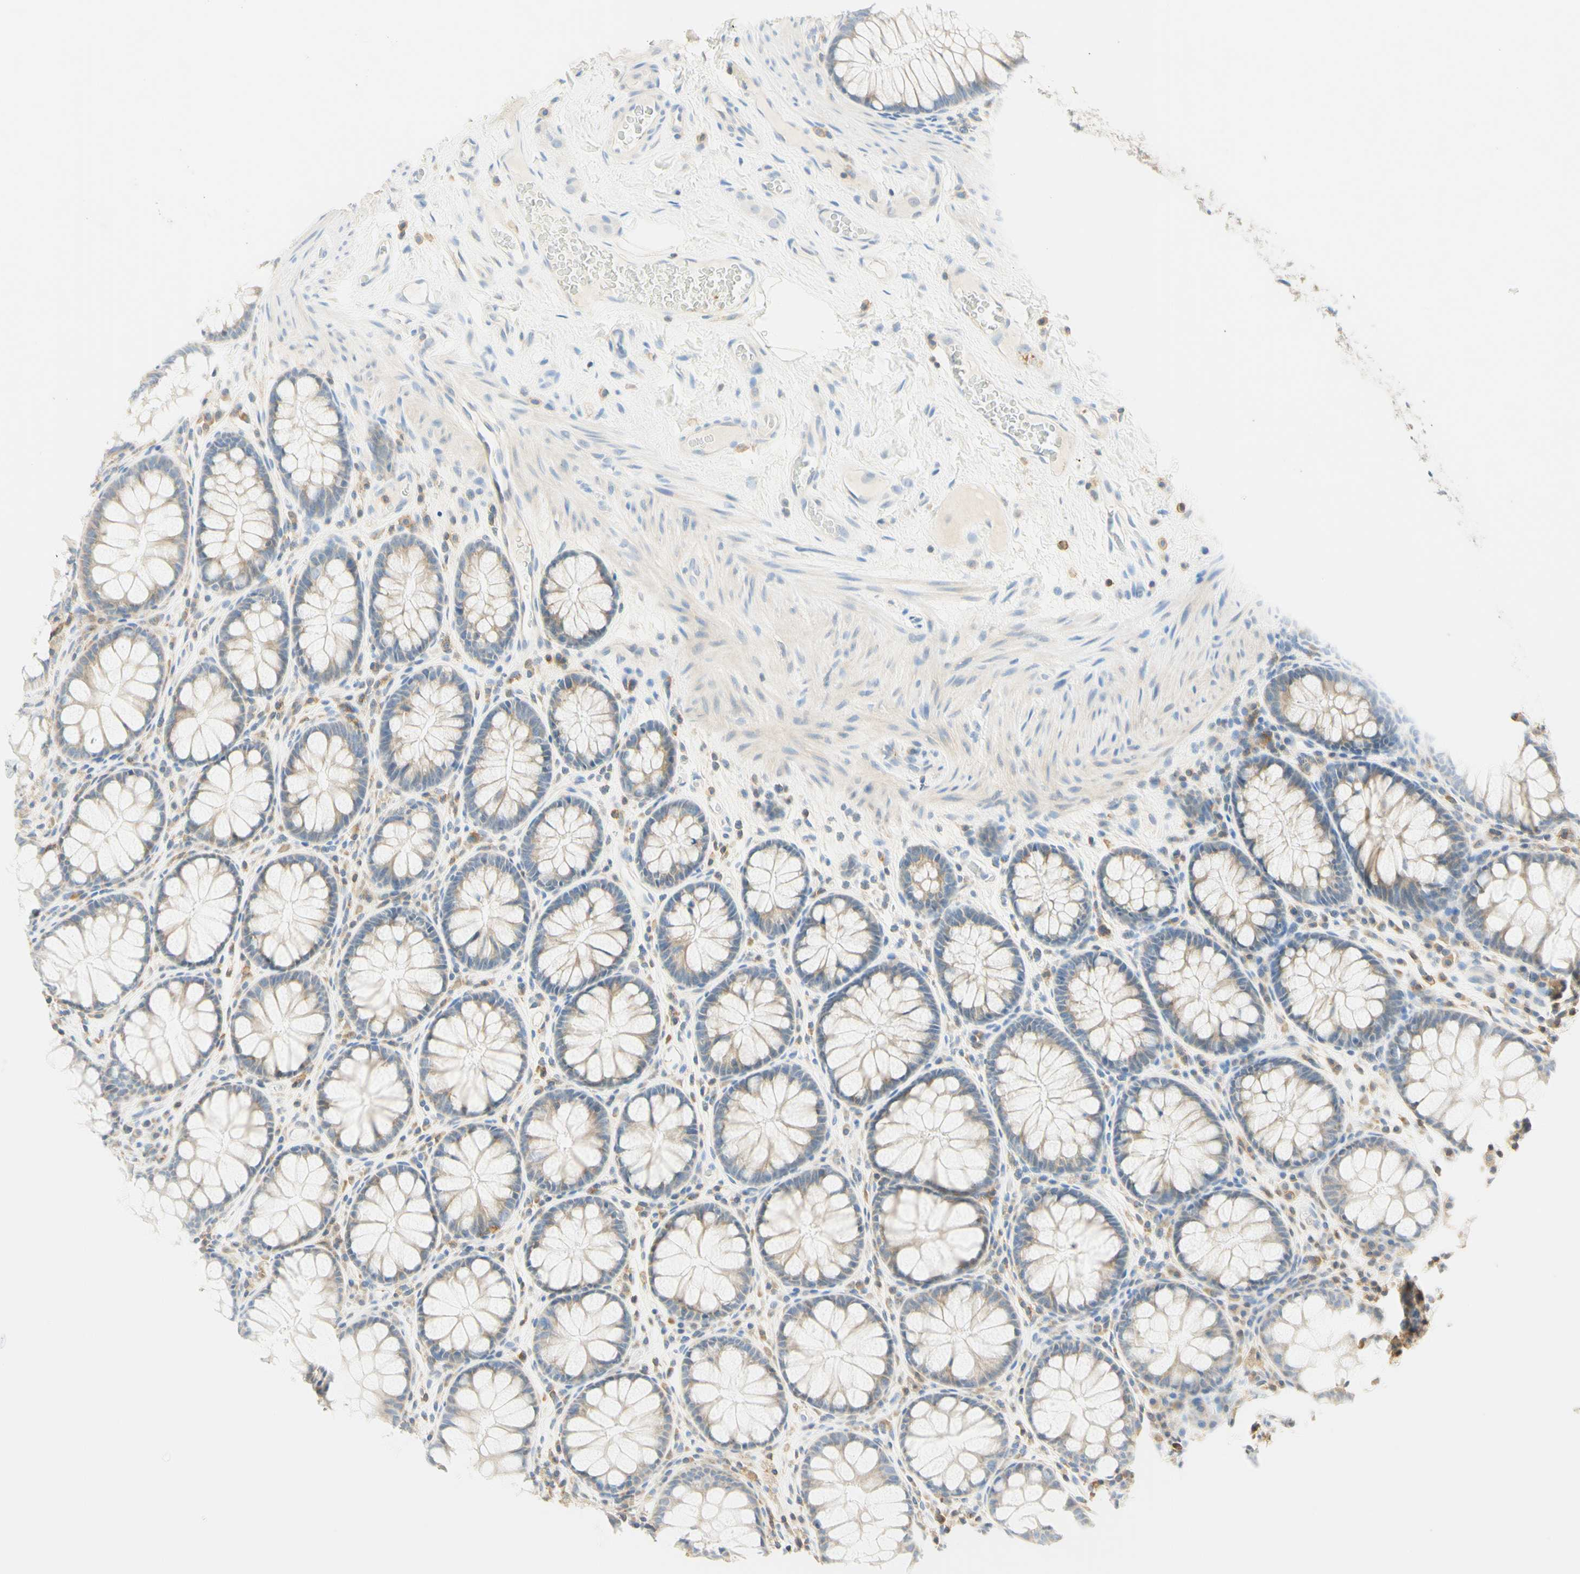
{"staining": {"intensity": "weak", "quantity": "25%-75%", "location": "cytoplasmic/membranous"}, "tissue": "colon", "cell_type": "Endothelial cells", "image_type": "normal", "snomed": [{"axis": "morphology", "description": "Normal tissue, NOS"}, {"axis": "topography", "description": "Colon"}], "caption": "Protein expression analysis of unremarkable colon reveals weak cytoplasmic/membranous positivity in about 25%-75% of endothelial cells. (IHC, brightfield microscopy, high magnification).", "gene": "LAT", "patient": {"sex": "female", "age": 55}}